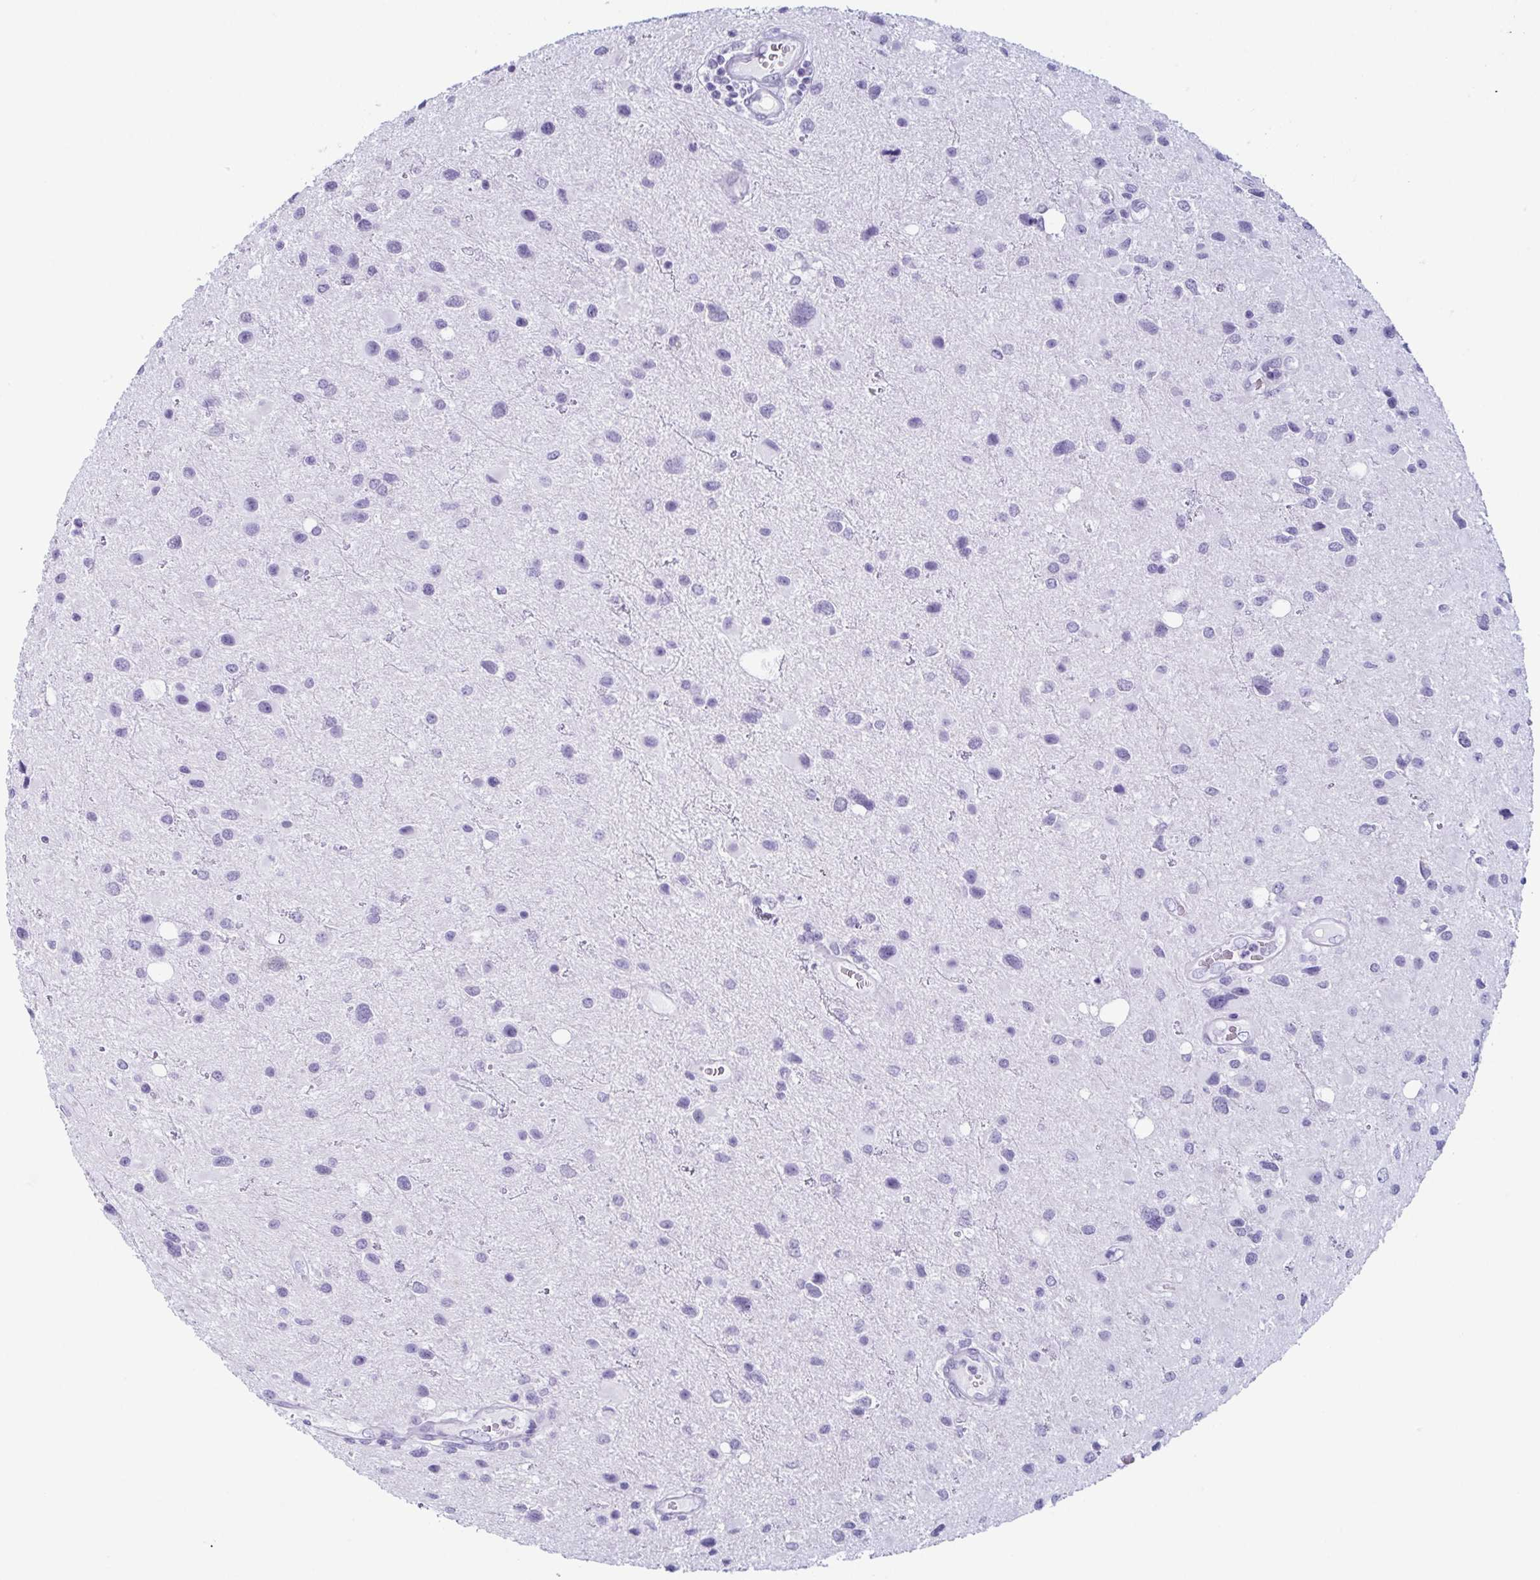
{"staining": {"intensity": "negative", "quantity": "none", "location": "none"}, "tissue": "glioma", "cell_type": "Tumor cells", "image_type": "cancer", "snomed": [{"axis": "morphology", "description": "Glioma, malignant, Low grade"}, {"axis": "topography", "description": "Brain"}], "caption": "Tumor cells show no significant protein expression in malignant glioma (low-grade). The staining was performed using DAB to visualize the protein expression in brown, while the nuclei were stained in blue with hematoxylin (Magnification: 20x).", "gene": "ENKUR", "patient": {"sex": "female", "age": 32}}